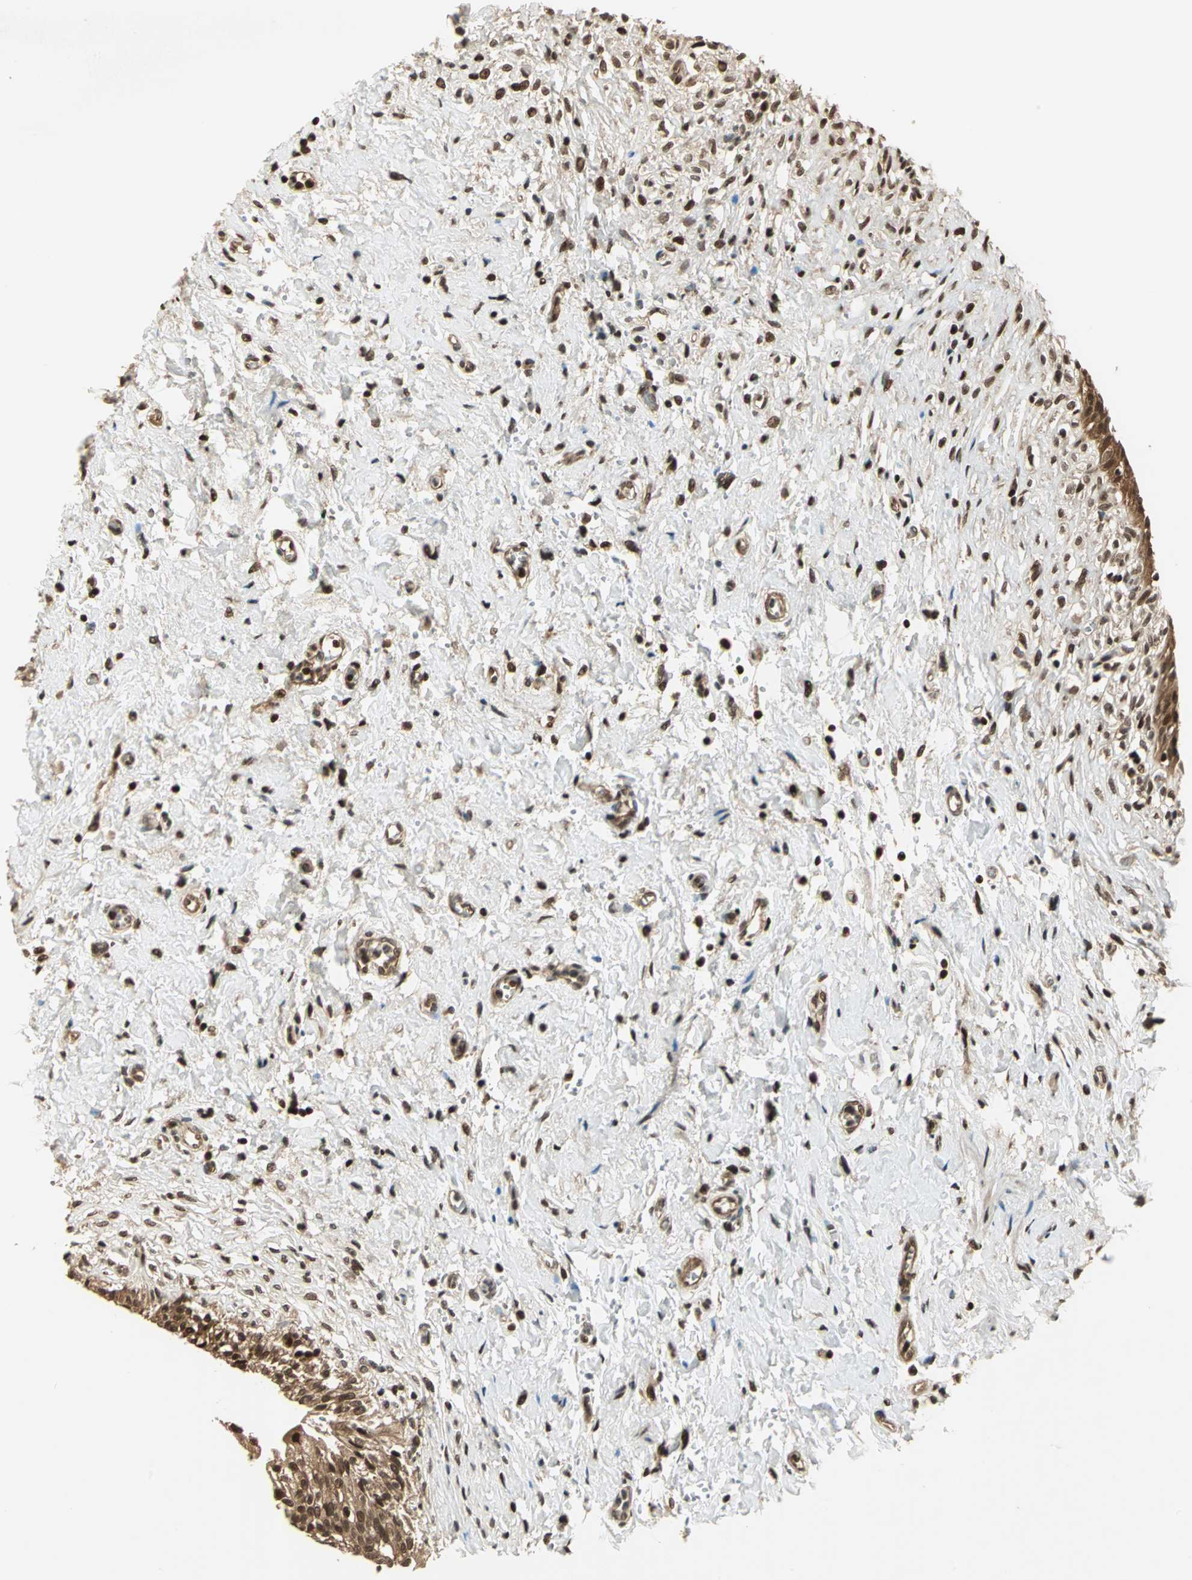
{"staining": {"intensity": "strong", "quantity": ">75%", "location": "cytoplasmic/membranous,nuclear"}, "tissue": "urinary bladder", "cell_type": "Urothelial cells", "image_type": "normal", "snomed": [{"axis": "morphology", "description": "Normal tissue, NOS"}, {"axis": "topography", "description": "Urinary bladder"}], "caption": "Immunohistochemical staining of benign human urinary bladder exhibits strong cytoplasmic/membranous,nuclear protein expression in approximately >75% of urothelial cells.", "gene": "PSMC3", "patient": {"sex": "female", "age": 80}}